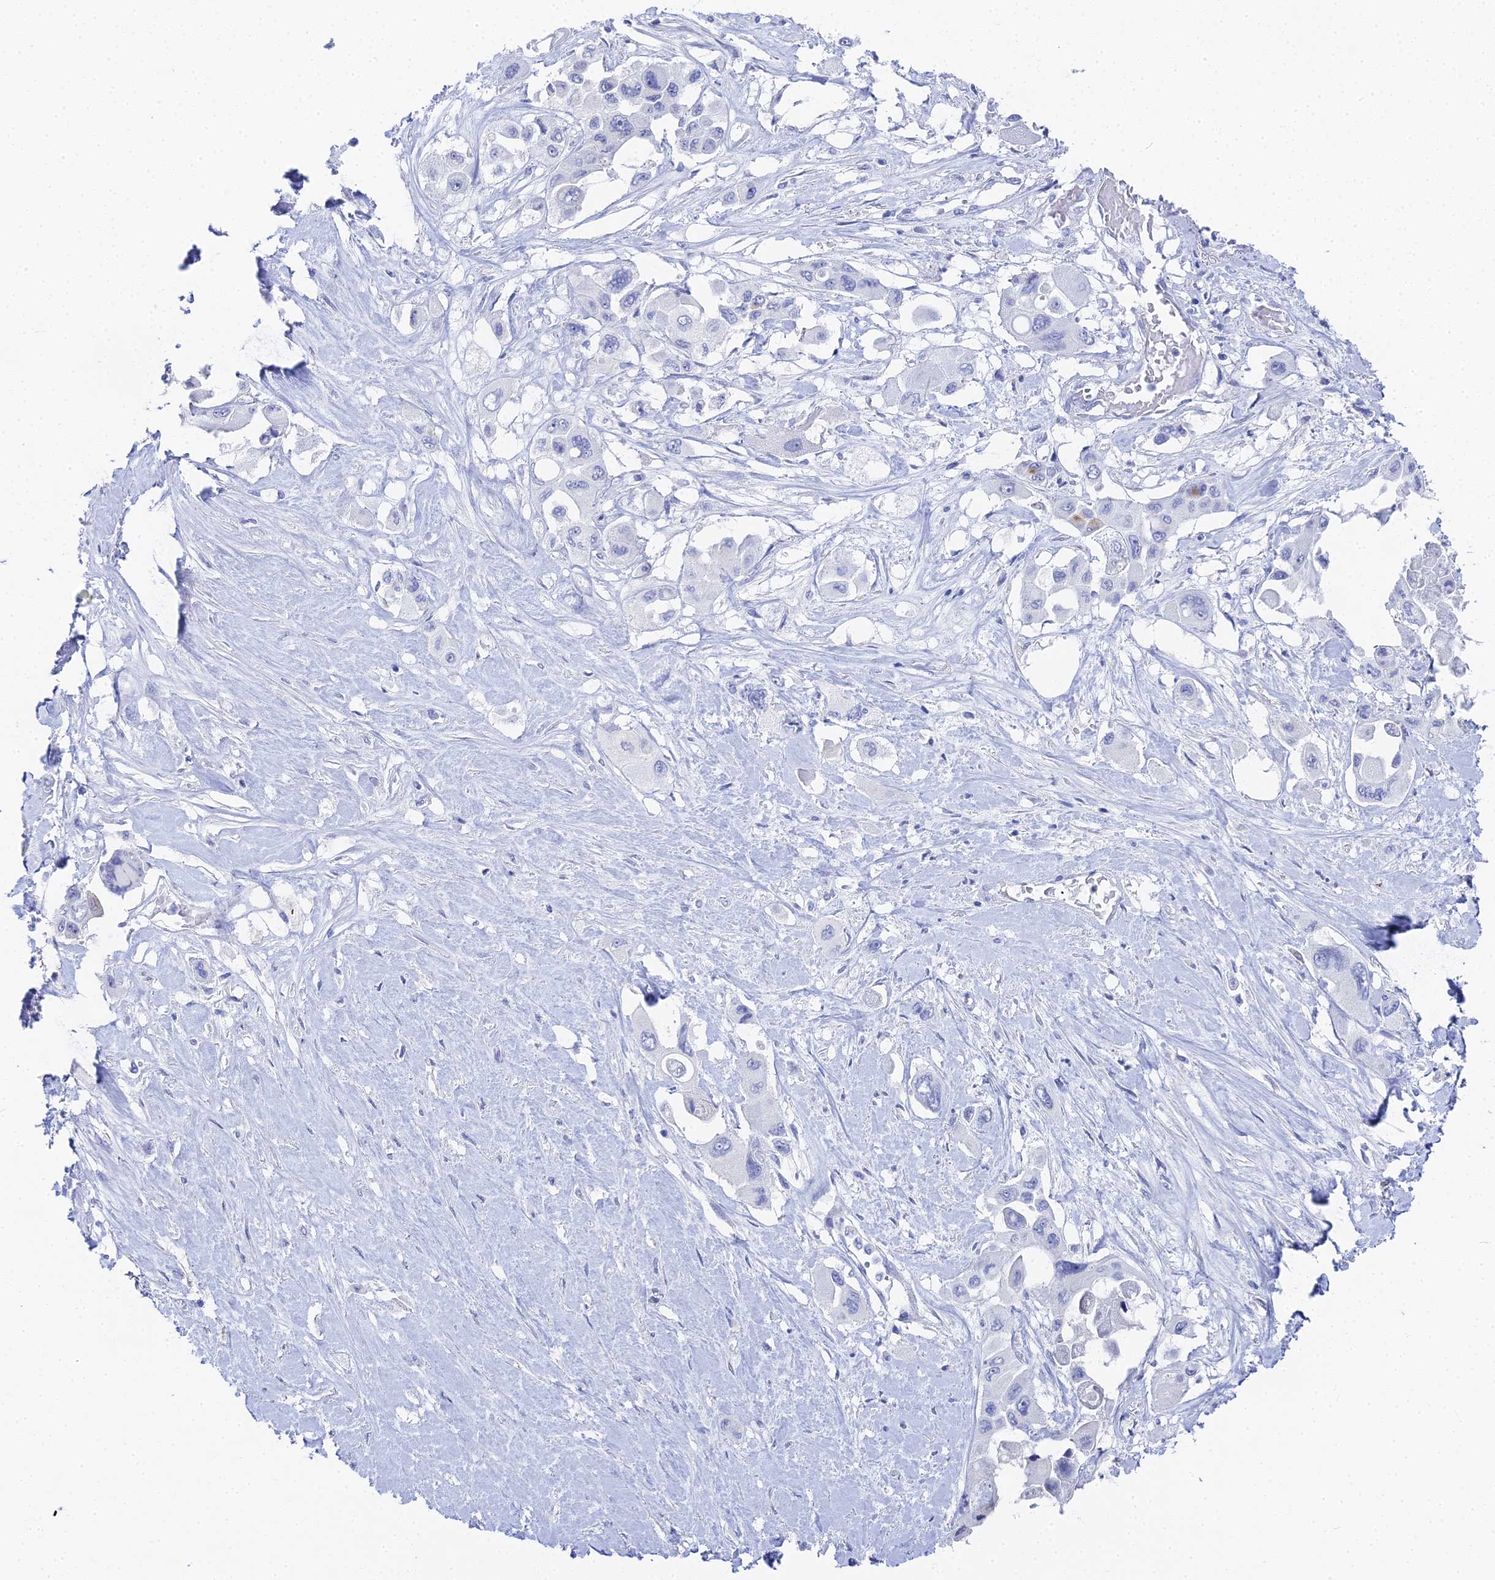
{"staining": {"intensity": "negative", "quantity": "none", "location": "none"}, "tissue": "pancreatic cancer", "cell_type": "Tumor cells", "image_type": "cancer", "snomed": [{"axis": "morphology", "description": "Adenocarcinoma, NOS"}, {"axis": "topography", "description": "Pancreas"}], "caption": "The micrograph displays no significant expression in tumor cells of adenocarcinoma (pancreatic). Nuclei are stained in blue.", "gene": "ALPP", "patient": {"sex": "male", "age": 92}}